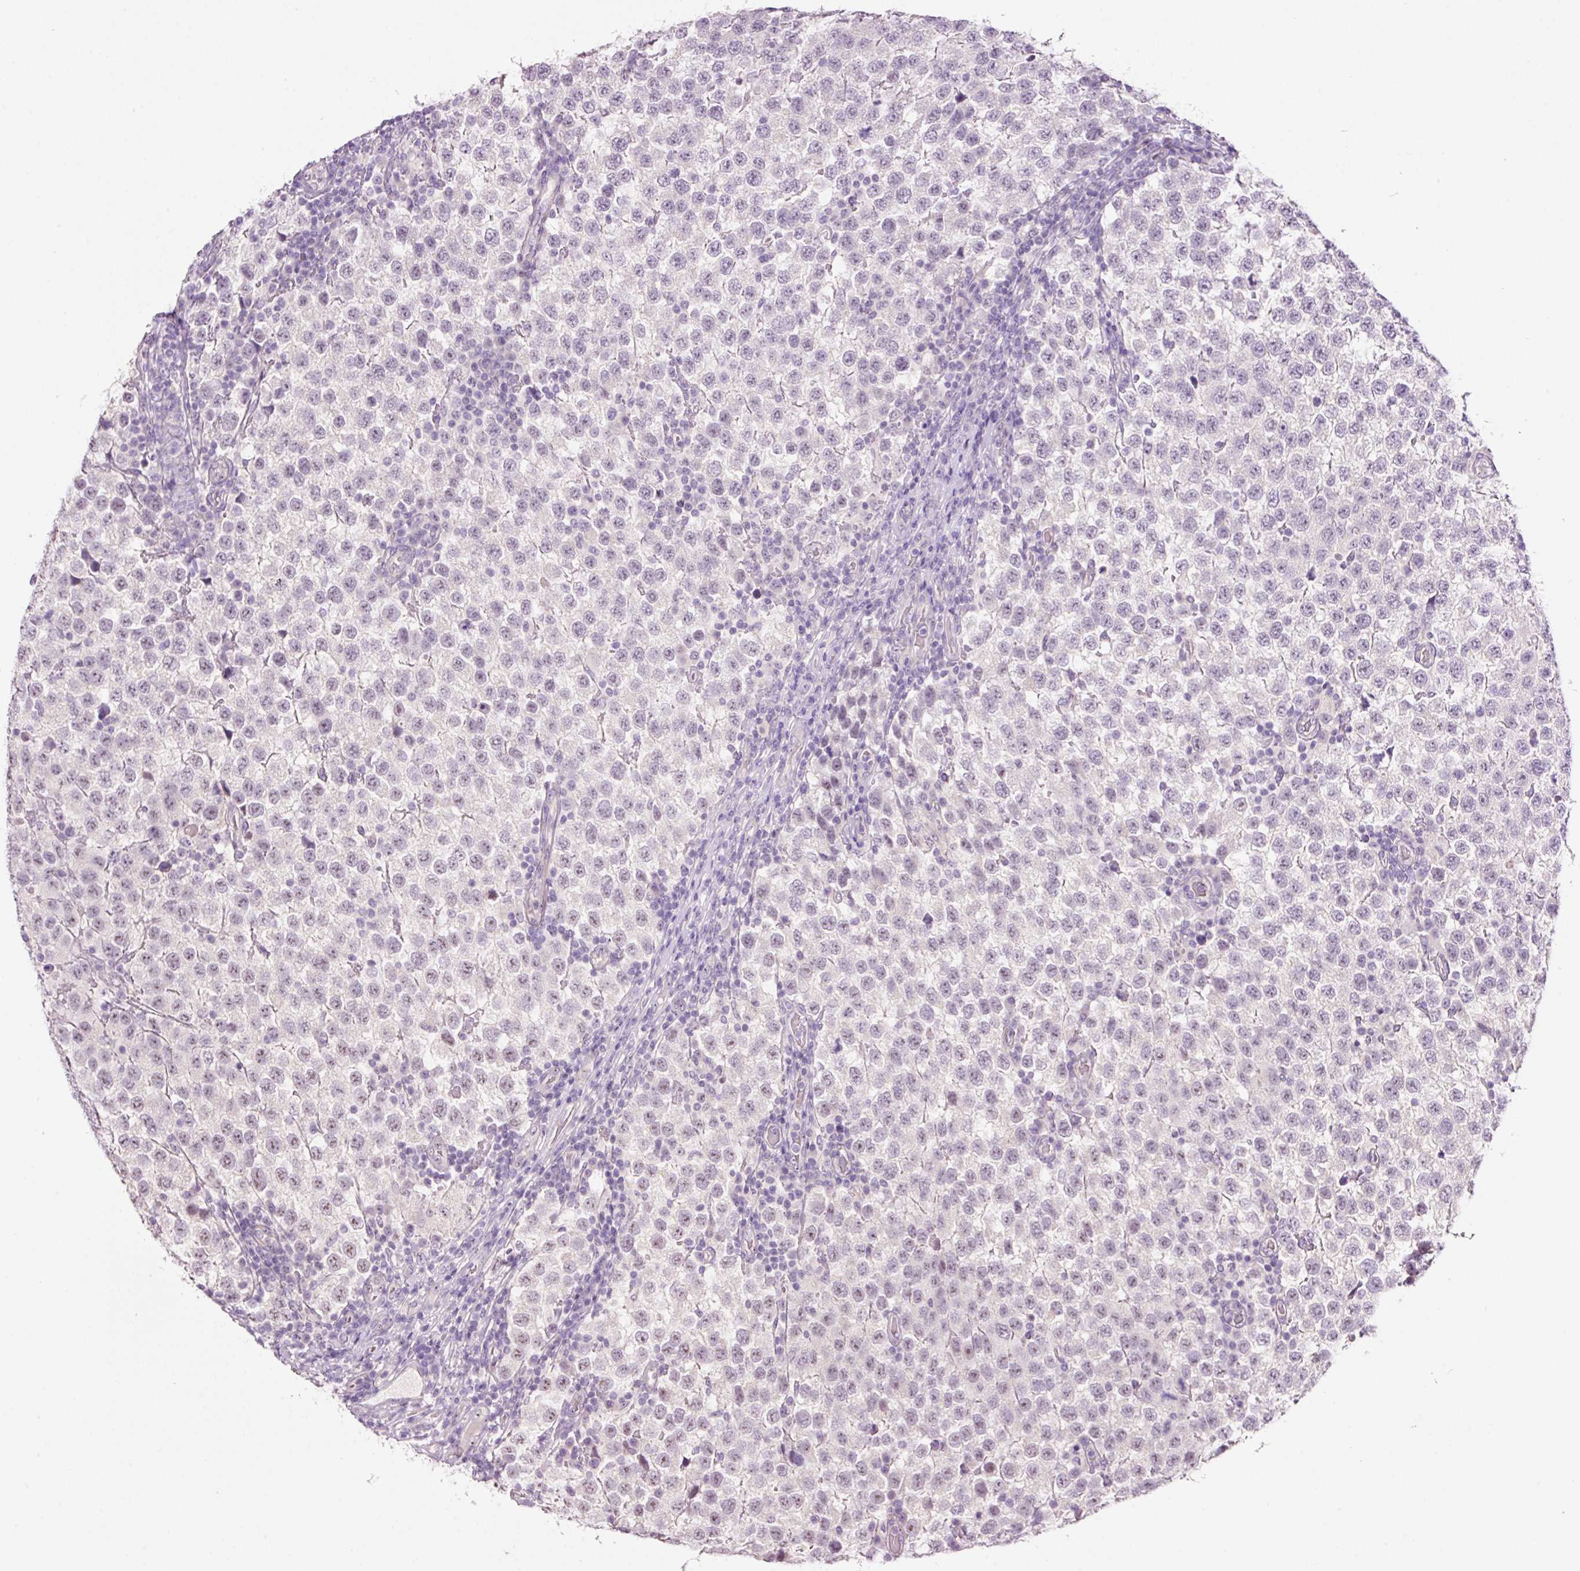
{"staining": {"intensity": "weak", "quantity": "<25%", "location": "nuclear"}, "tissue": "testis cancer", "cell_type": "Tumor cells", "image_type": "cancer", "snomed": [{"axis": "morphology", "description": "Seminoma, NOS"}, {"axis": "topography", "description": "Testis"}], "caption": "Micrograph shows no significant protein staining in tumor cells of testis cancer (seminoma).", "gene": "GCG", "patient": {"sex": "male", "age": 34}}